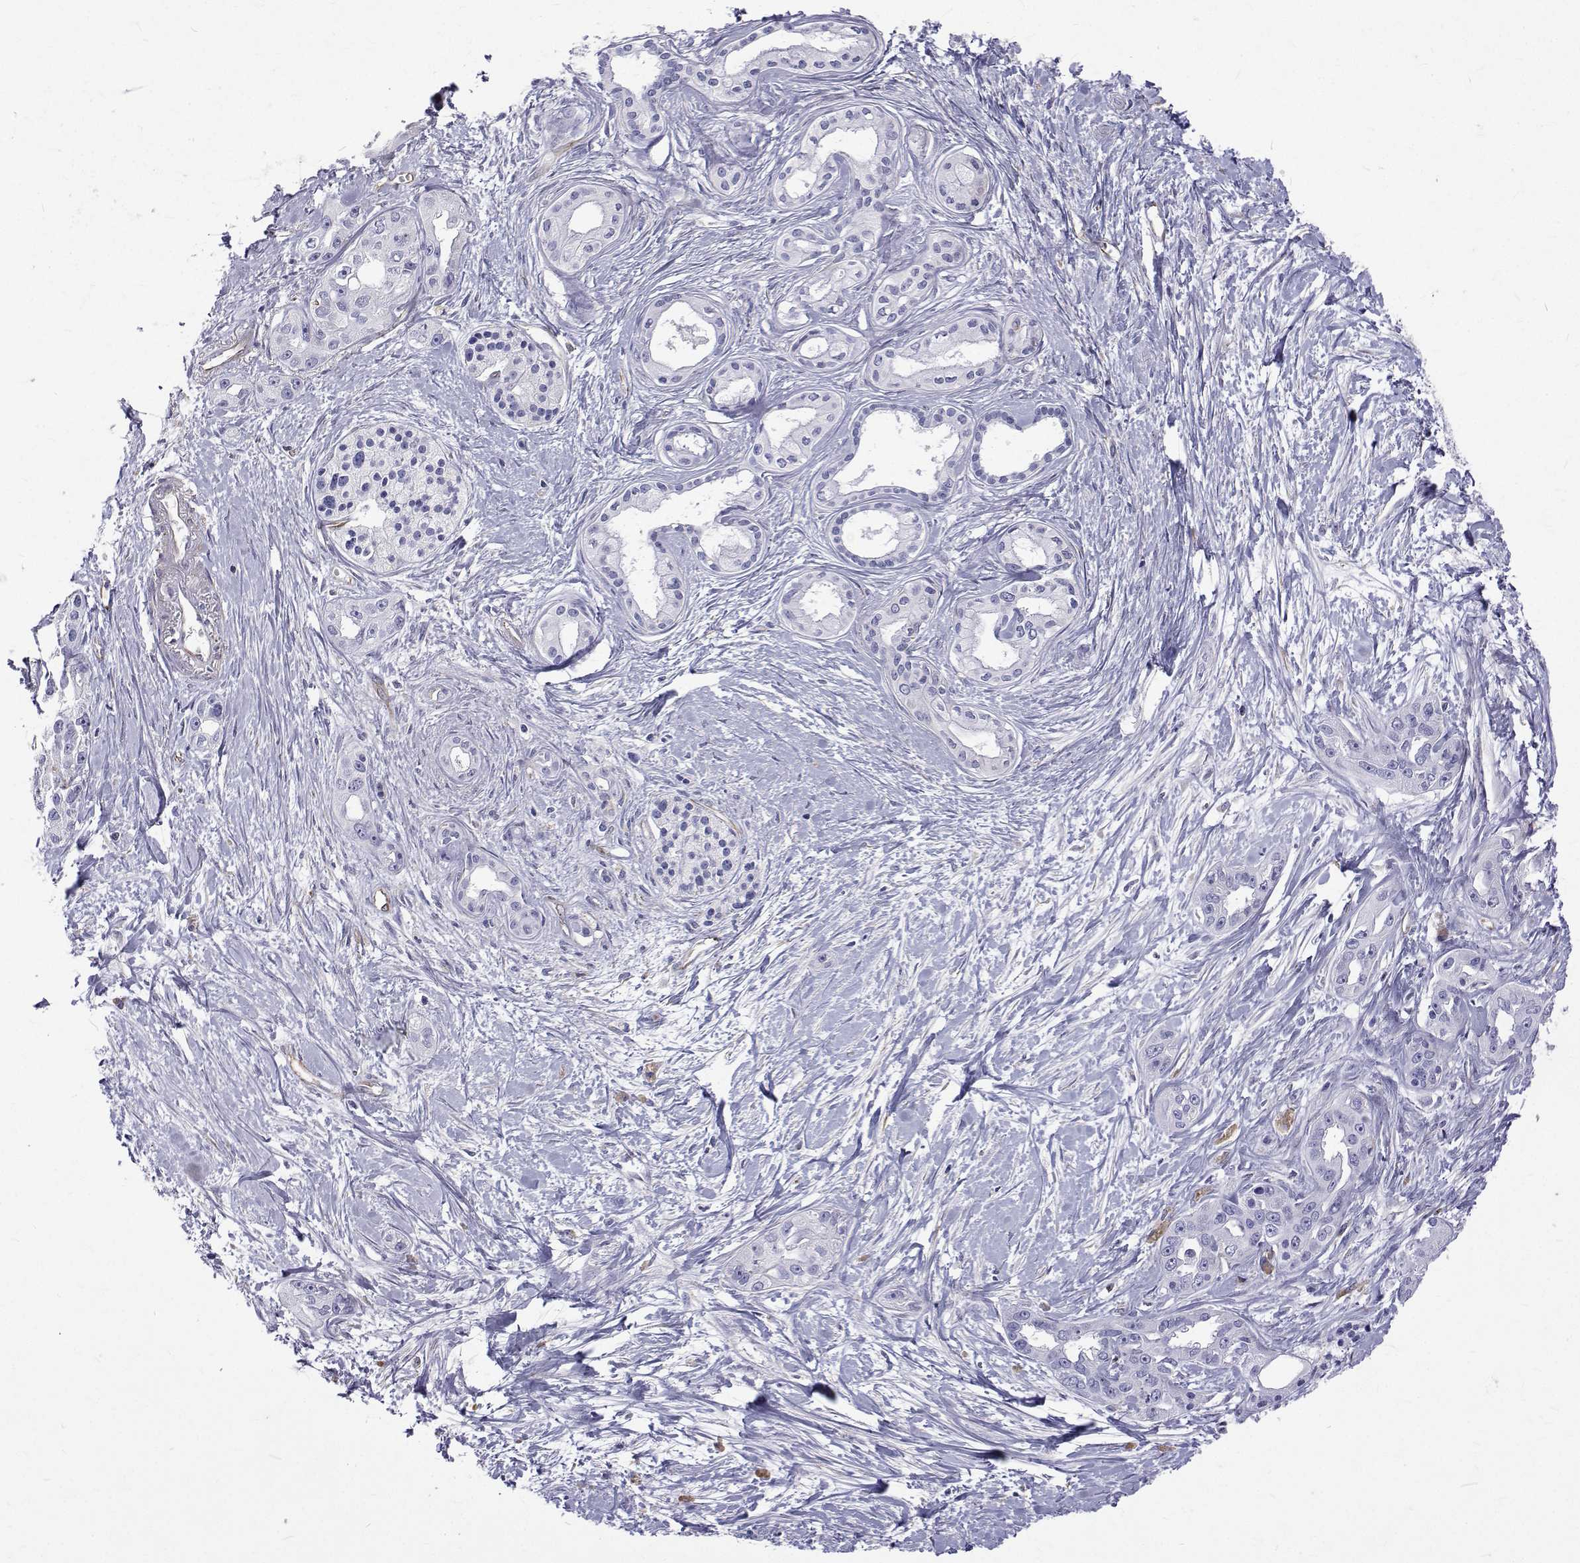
{"staining": {"intensity": "negative", "quantity": "none", "location": "none"}, "tissue": "pancreatic cancer", "cell_type": "Tumor cells", "image_type": "cancer", "snomed": [{"axis": "morphology", "description": "Adenocarcinoma, NOS"}, {"axis": "topography", "description": "Pancreas"}], "caption": "The photomicrograph shows no staining of tumor cells in pancreatic adenocarcinoma.", "gene": "OPRPN", "patient": {"sex": "female", "age": 50}}